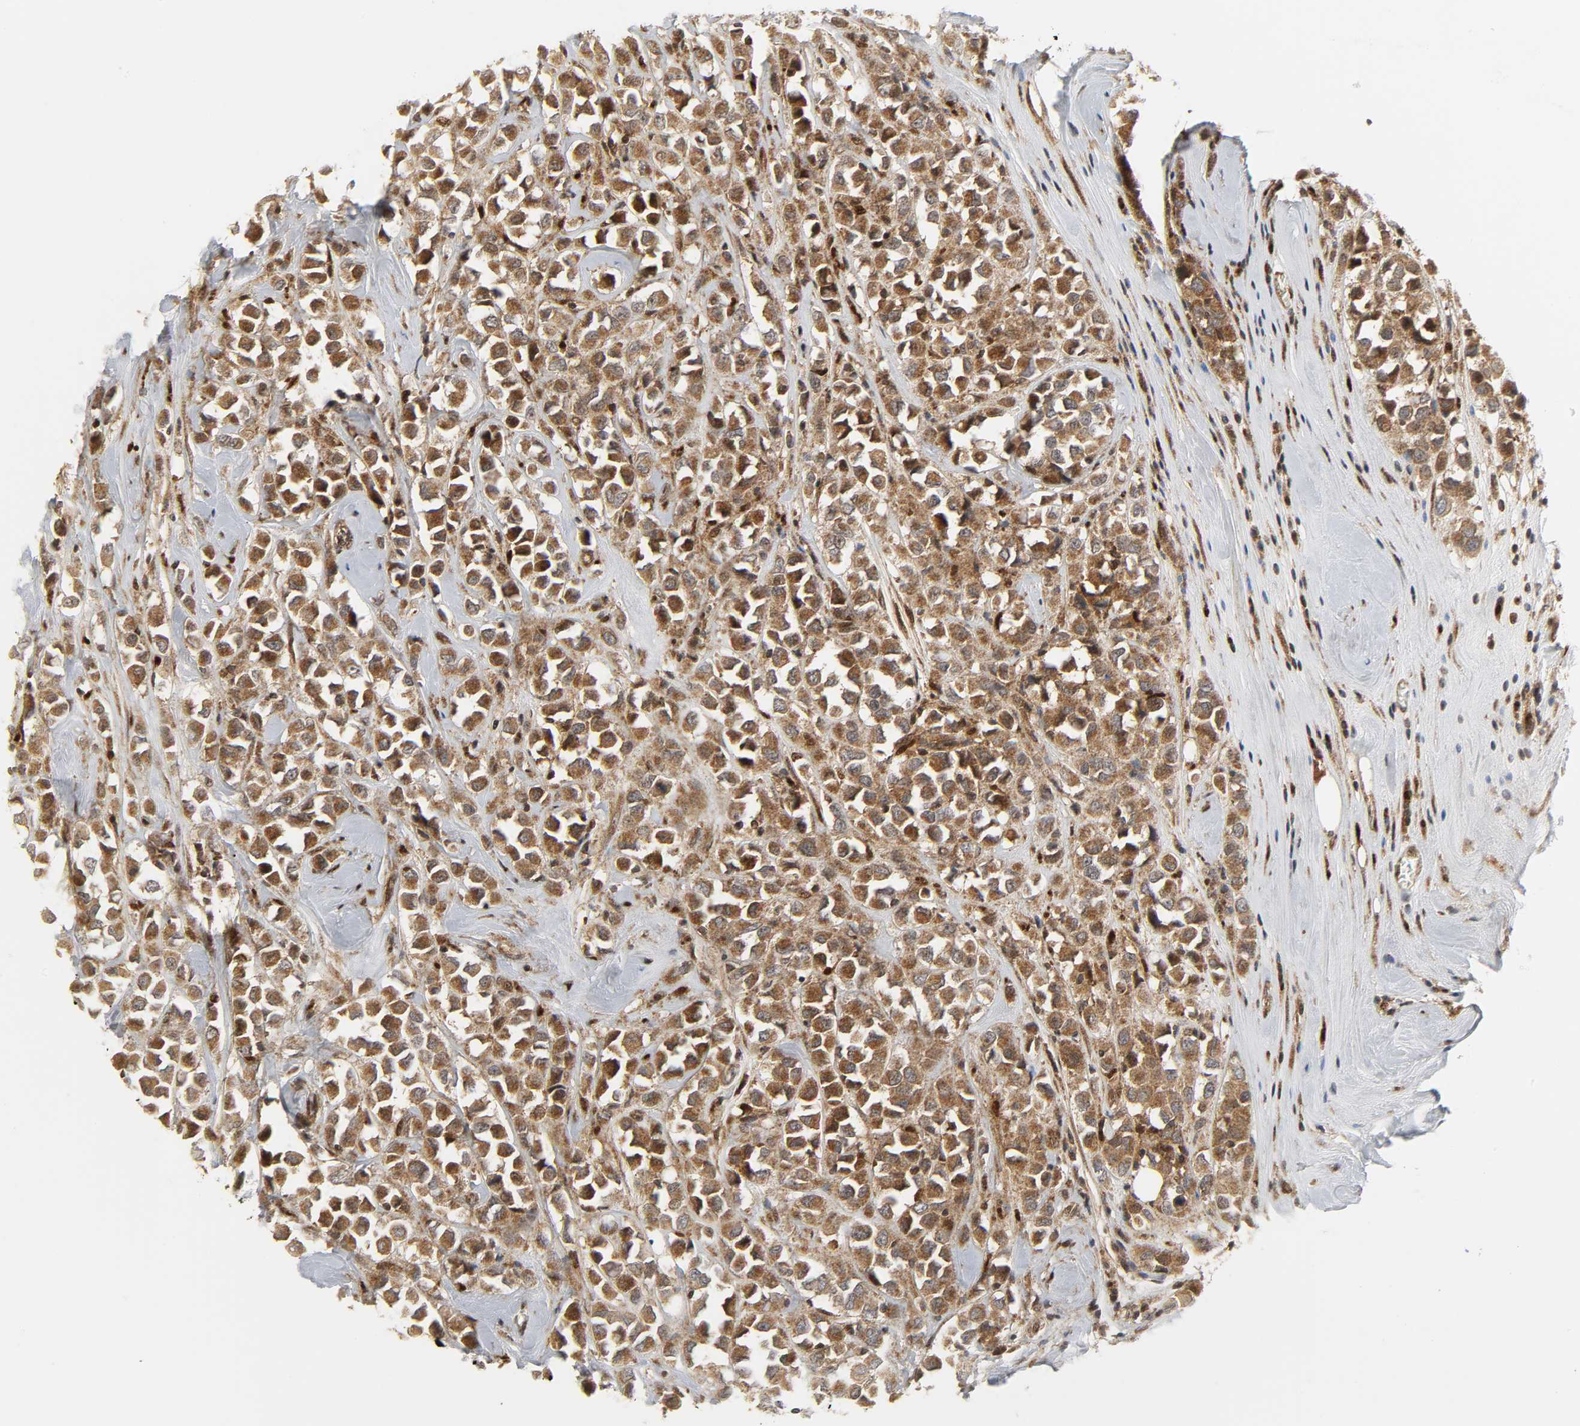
{"staining": {"intensity": "moderate", "quantity": ">75%", "location": "cytoplasmic/membranous"}, "tissue": "breast cancer", "cell_type": "Tumor cells", "image_type": "cancer", "snomed": [{"axis": "morphology", "description": "Duct carcinoma"}, {"axis": "topography", "description": "Breast"}], "caption": "Human breast invasive ductal carcinoma stained for a protein (brown) exhibits moderate cytoplasmic/membranous positive expression in about >75% of tumor cells.", "gene": "CHUK", "patient": {"sex": "female", "age": 61}}